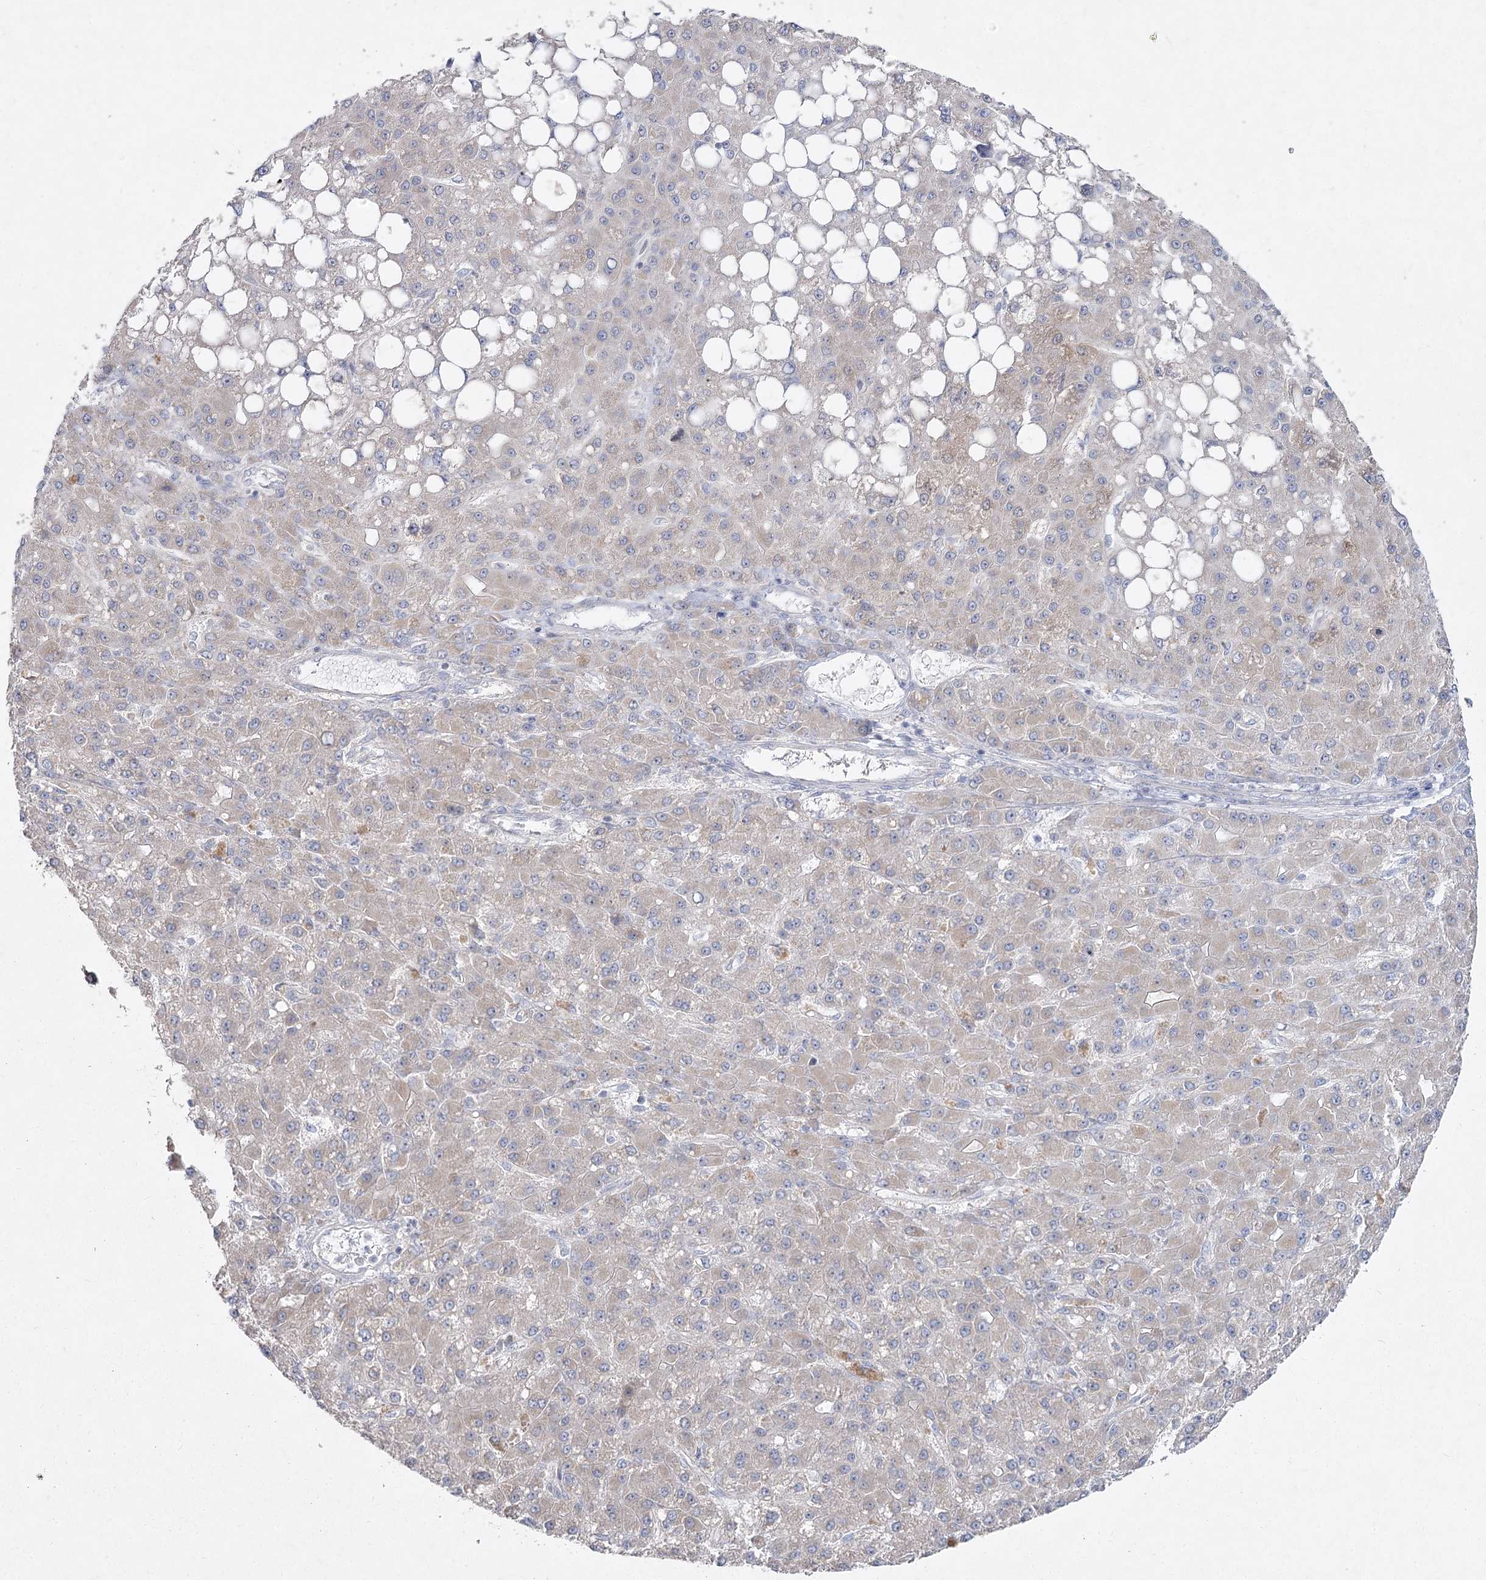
{"staining": {"intensity": "negative", "quantity": "none", "location": "none"}, "tissue": "liver cancer", "cell_type": "Tumor cells", "image_type": "cancer", "snomed": [{"axis": "morphology", "description": "Carcinoma, Hepatocellular, NOS"}, {"axis": "topography", "description": "Liver"}], "caption": "Liver cancer was stained to show a protein in brown. There is no significant staining in tumor cells. The staining is performed using DAB brown chromogen with nuclei counter-stained in using hematoxylin.", "gene": "TMEM187", "patient": {"sex": "male", "age": 67}}